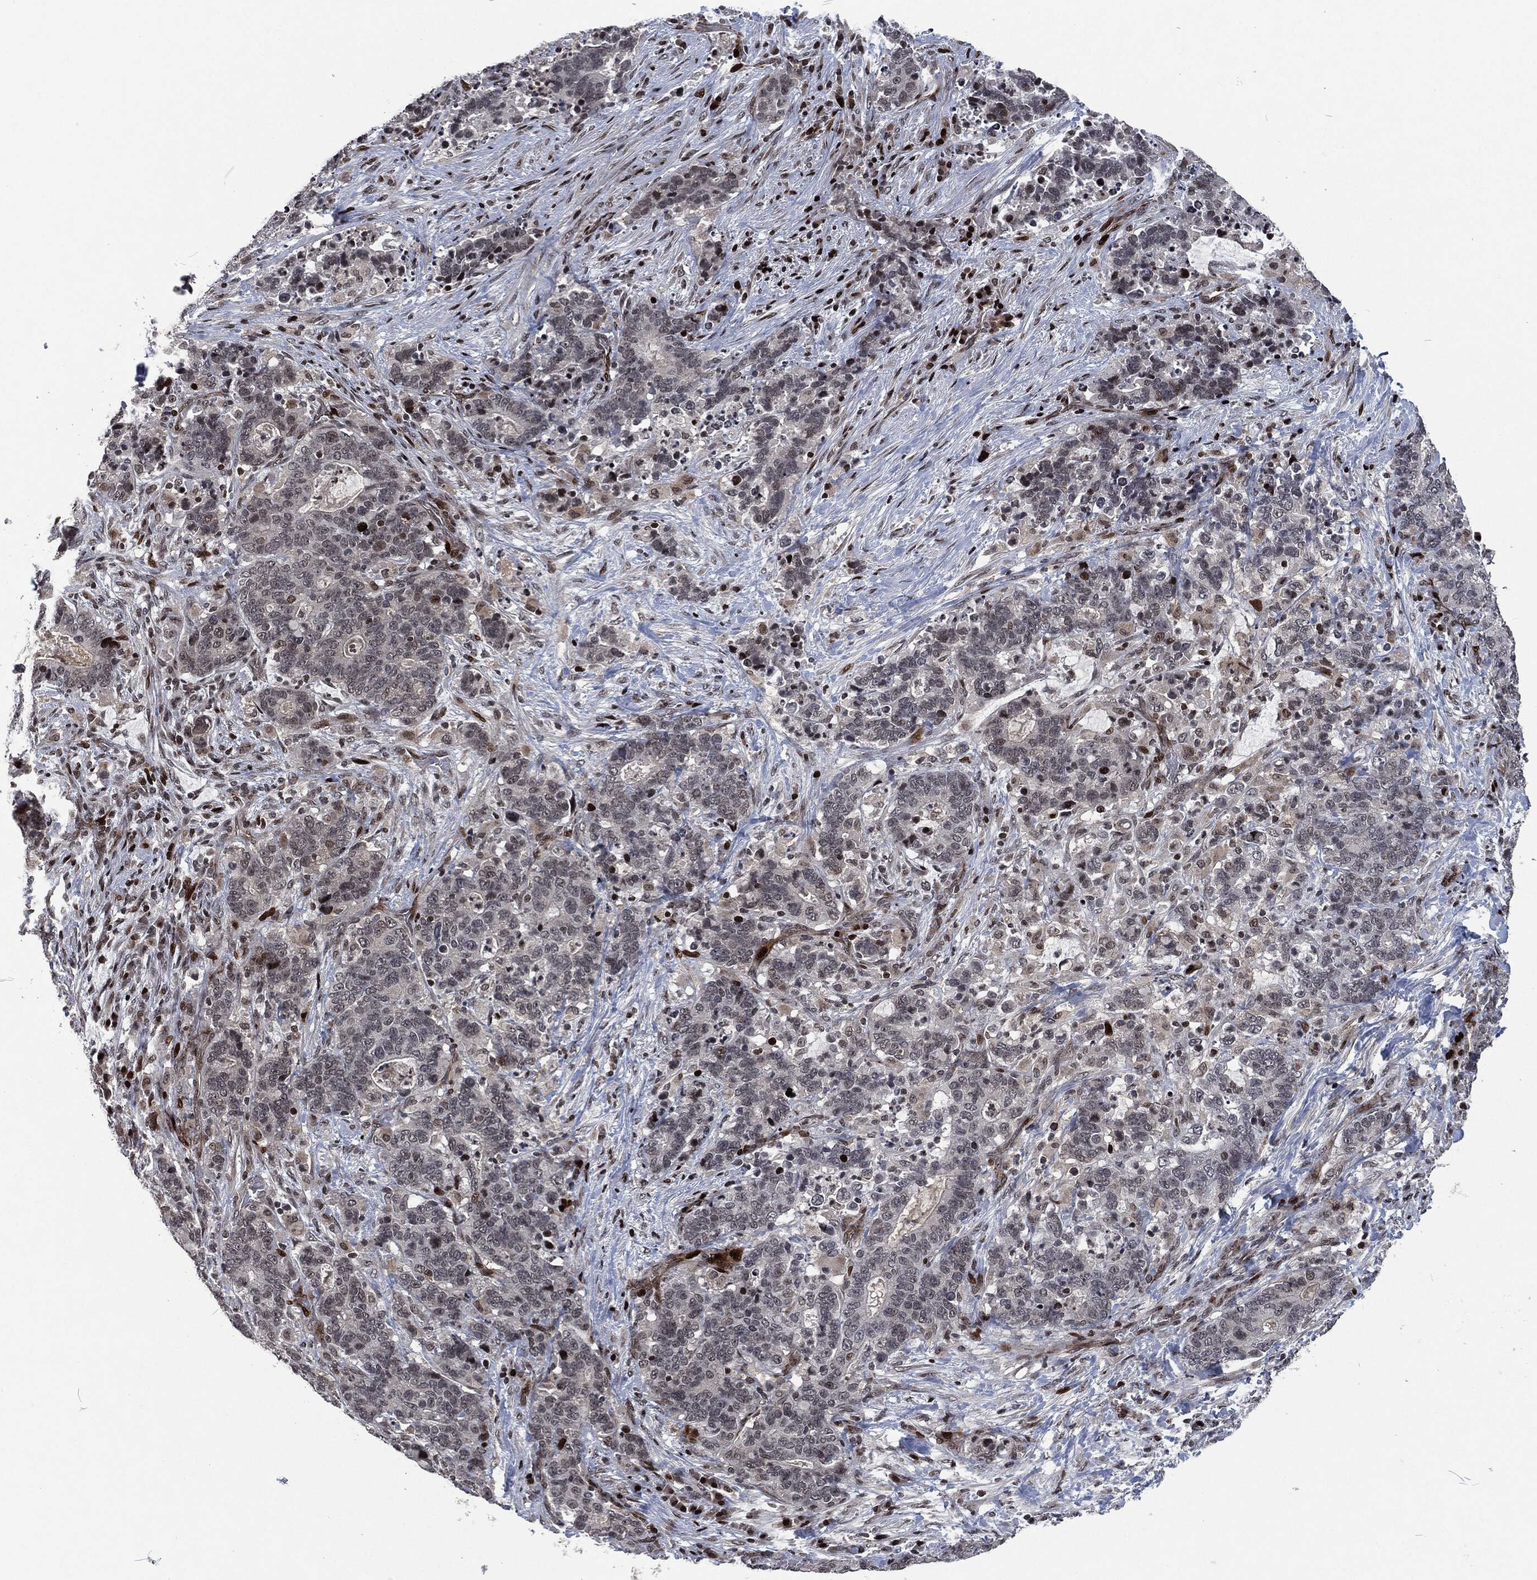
{"staining": {"intensity": "negative", "quantity": "none", "location": "none"}, "tissue": "stomach cancer", "cell_type": "Tumor cells", "image_type": "cancer", "snomed": [{"axis": "morphology", "description": "Normal tissue, NOS"}, {"axis": "morphology", "description": "Adenocarcinoma, NOS"}, {"axis": "topography", "description": "Stomach"}], "caption": "A high-resolution micrograph shows immunohistochemistry (IHC) staining of adenocarcinoma (stomach), which displays no significant staining in tumor cells. (Stains: DAB IHC with hematoxylin counter stain, Microscopy: brightfield microscopy at high magnification).", "gene": "EGFR", "patient": {"sex": "female", "age": 64}}